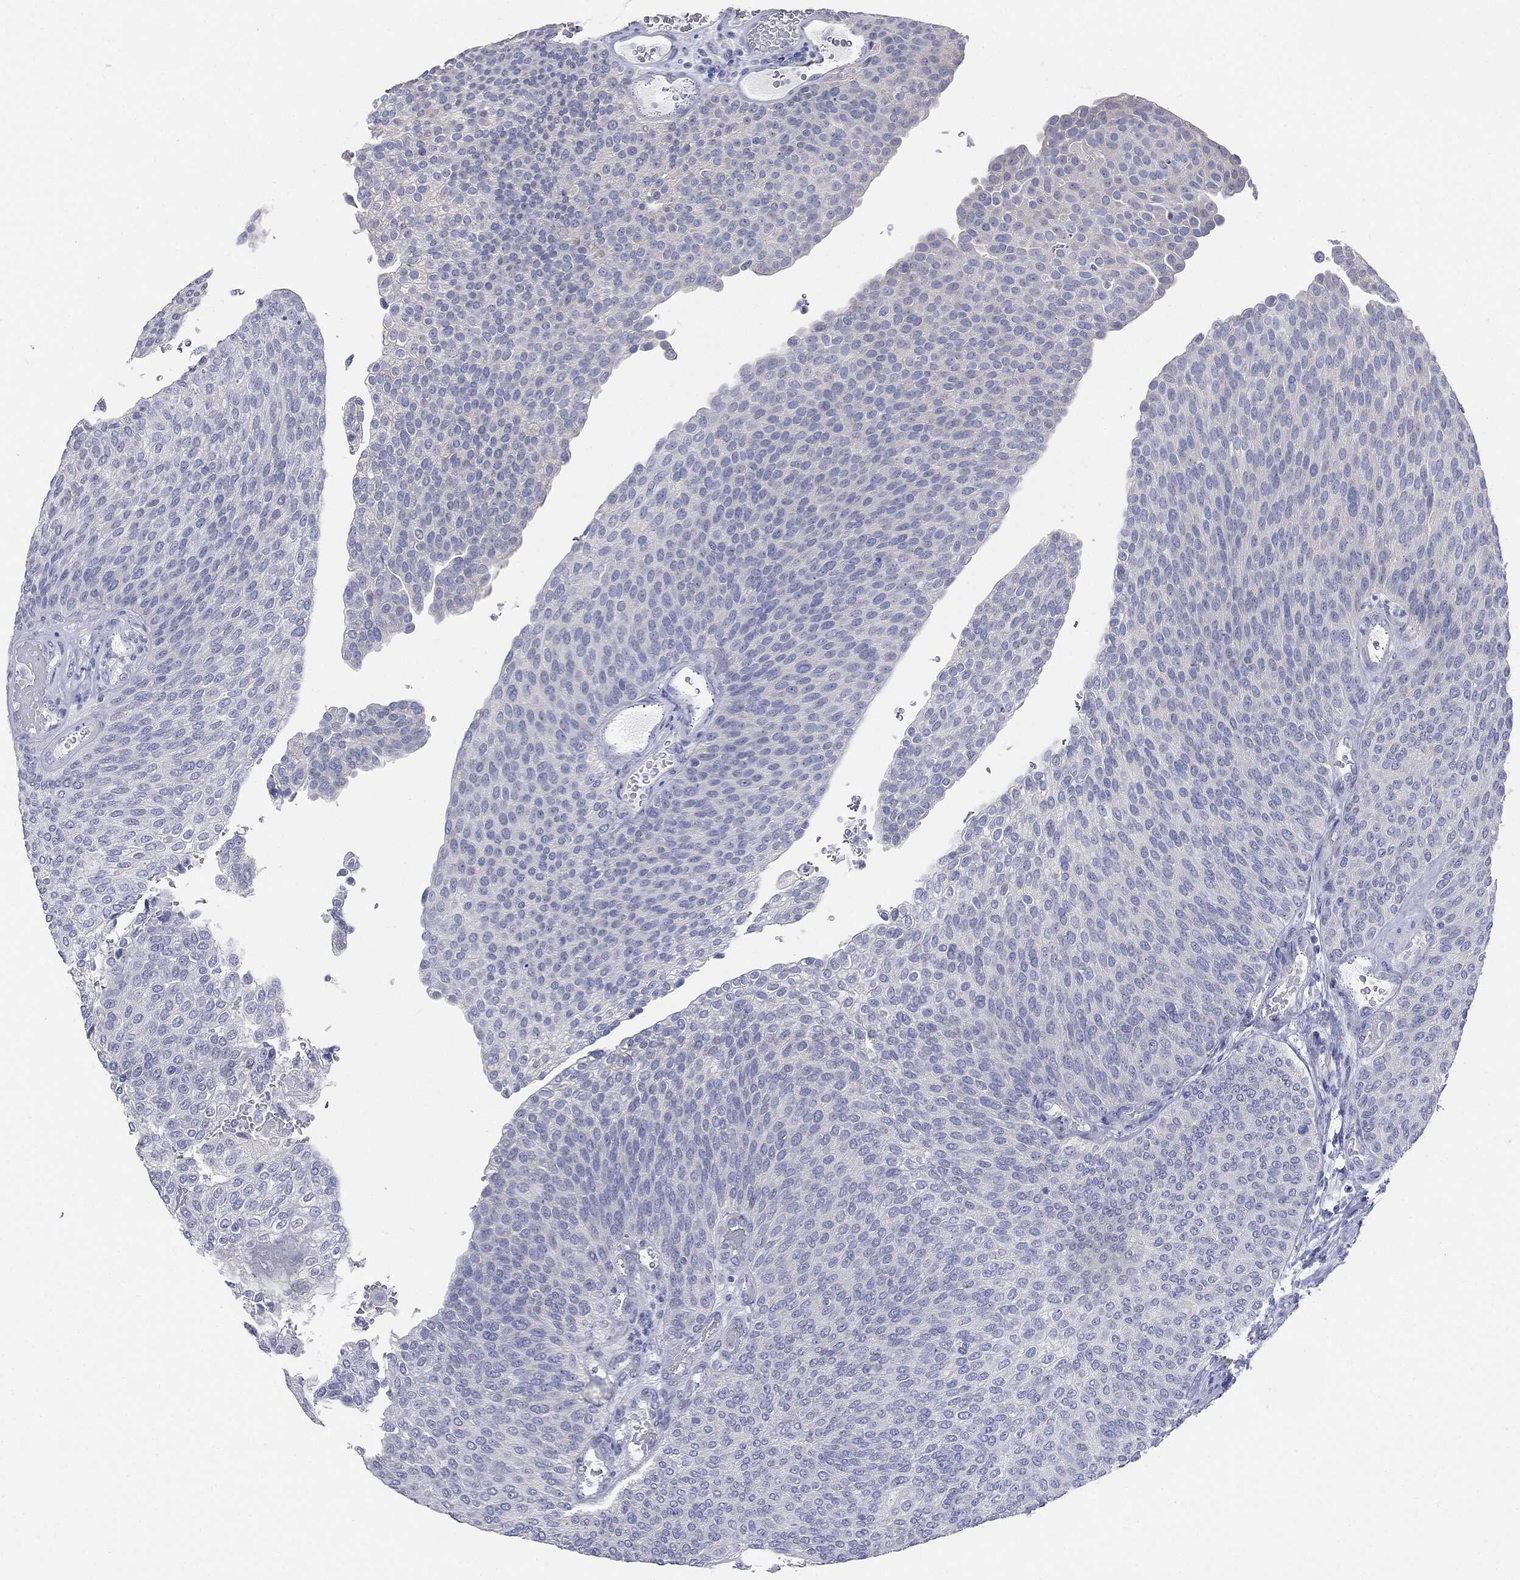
{"staining": {"intensity": "negative", "quantity": "none", "location": "none"}, "tissue": "urothelial cancer", "cell_type": "Tumor cells", "image_type": "cancer", "snomed": [{"axis": "morphology", "description": "Urothelial carcinoma, High grade"}, {"axis": "topography", "description": "Urinary bladder"}], "caption": "This is an immunohistochemistry (IHC) photomicrograph of human urothelial cancer. There is no staining in tumor cells.", "gene": "CUZD1", "patient": {"sex": "female", "age": 79}}